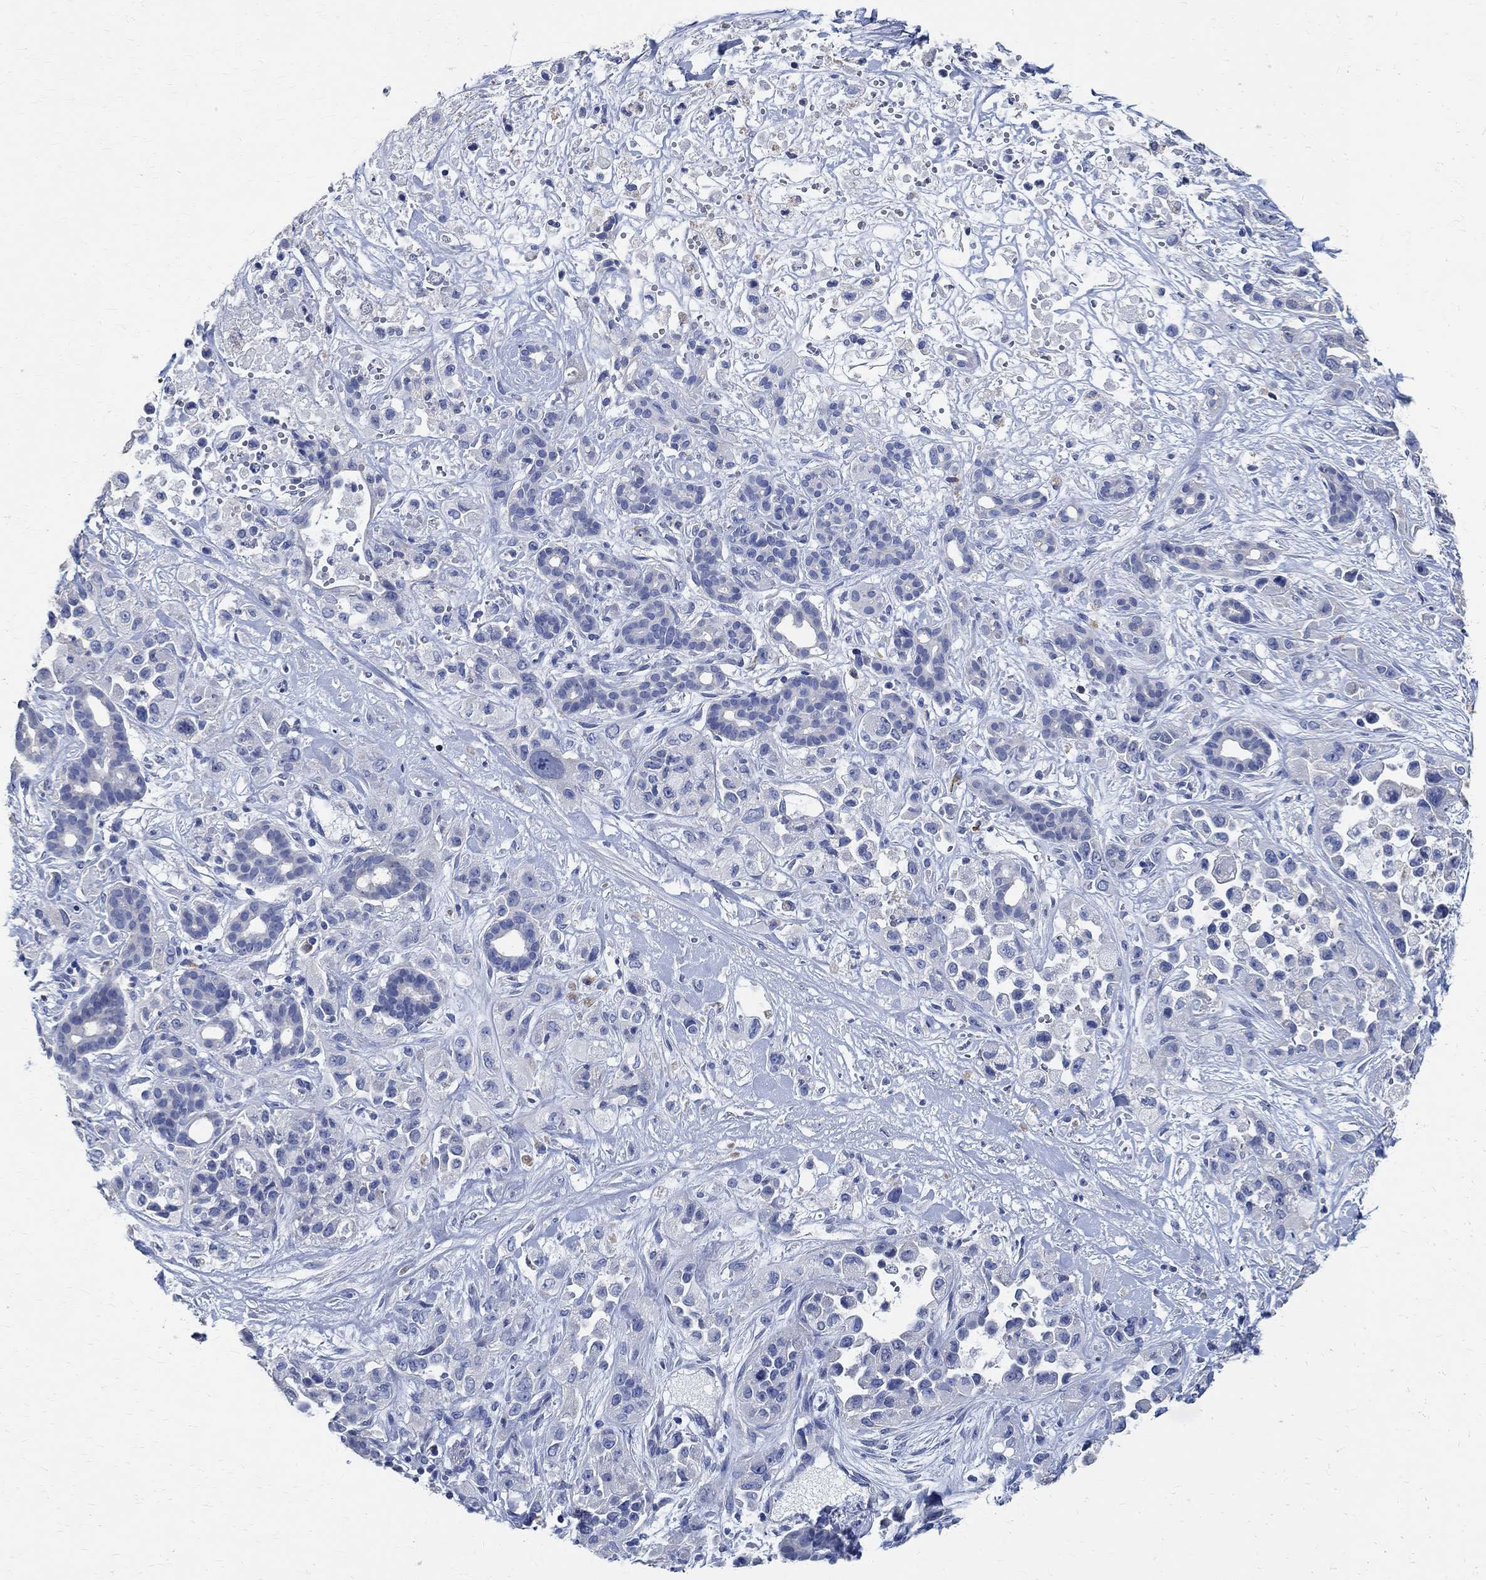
{"staining": {"intensity": "negative", "quantity": "none", "location": "none"}, "tissue": "pancreatic cancer", "cell_type": "Tumor cells", "image_type": "cancer", "snomed": [{"axis": "morphology", "description": "Adenocarcinoma, NOS"}, {"axis": "topography", "description": "Pancreas"}], "caption": "The histopathology image reveals no staining of tumor cells in pancreatic adenocarcinoma. Brightfield microscopy of immunohistochemistry (IHC) stained with DAB (3,3'-diaminobenzidine) (brown) and hematoxylin (blue), captured at high magnification.", "gene": "PRX", "patient": {"sex": "male", "age": 44}}